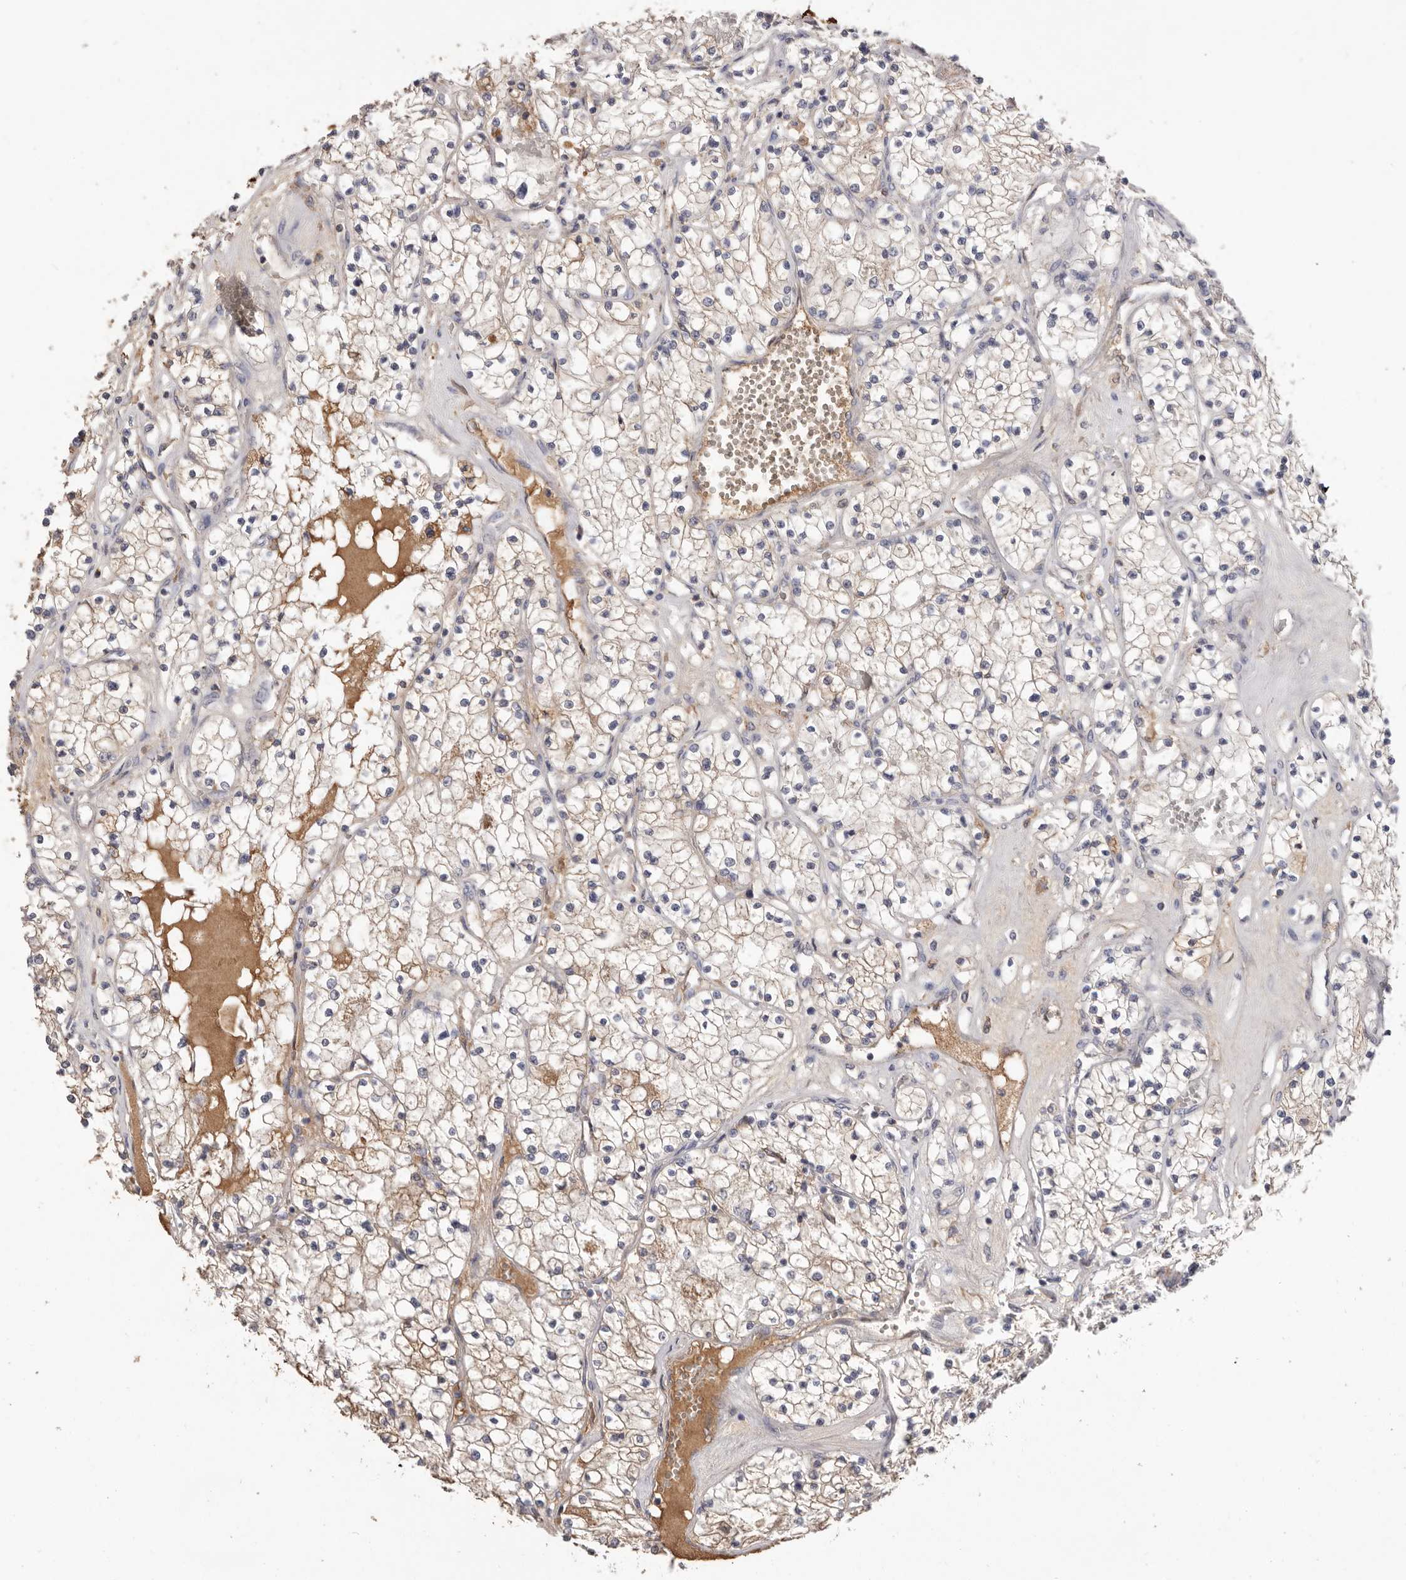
{"staining": {"intensity": "weak", "quantity": ">75%", "location": "cytoplasmic/membranous"}, "tissue": "renal cancer", "cell_type": "Tumor cells", "image_type": "cancer", "snomed": [{"axis": "morphology", "description": "Normal tissue, NOS"}, {"axis": "morphology", "description": "Adenocarcinoma, NOS"}, {"axis": "topography", "description": "Kidney"}], "caption": "Adenocarcinoma (renal) stained with DAB (3,3'-diaminobenzidine) IHC shows low levels of weak cytoplasmic/membranous expression in approximately >75% of tumor cells. The protein is stained brown, and the nuclei are stained in blue (DAB IHC with brightfield microscopy, high magnification).", "gene": "HCAR2", "patient": {"sex": "male", "age": 68}}